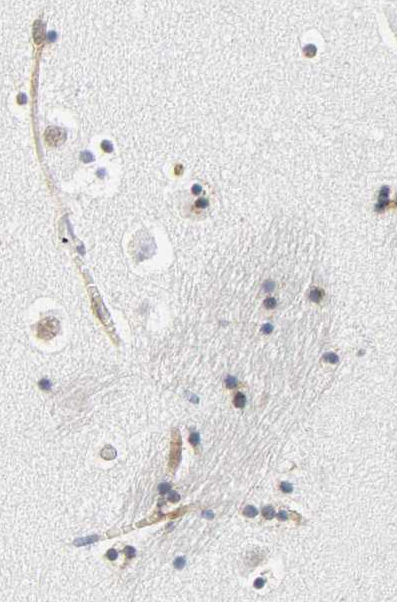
{"staining": {"intensity": "moderate", "quantity": "25%-75%", "location": "cytoplasmic/membranous"}, "tissue": "caudate", "cell_type": "Glial cells", "image_type": "normal", "snomed": [{"axis": "morphology", "description": "Normal tissue, NOS"}, {"axis": "topography", "description": "Lateral ventricle wall"}], "caption": "The micrograph exhibits immunohistochemical staining of benign caudate. There is moderate cytoplasmic/membranous positivity is seen in approximately 25%-75% of glial cells.", "gene": "DOCK1", "patient": {"sex": "male", "age": 45}}